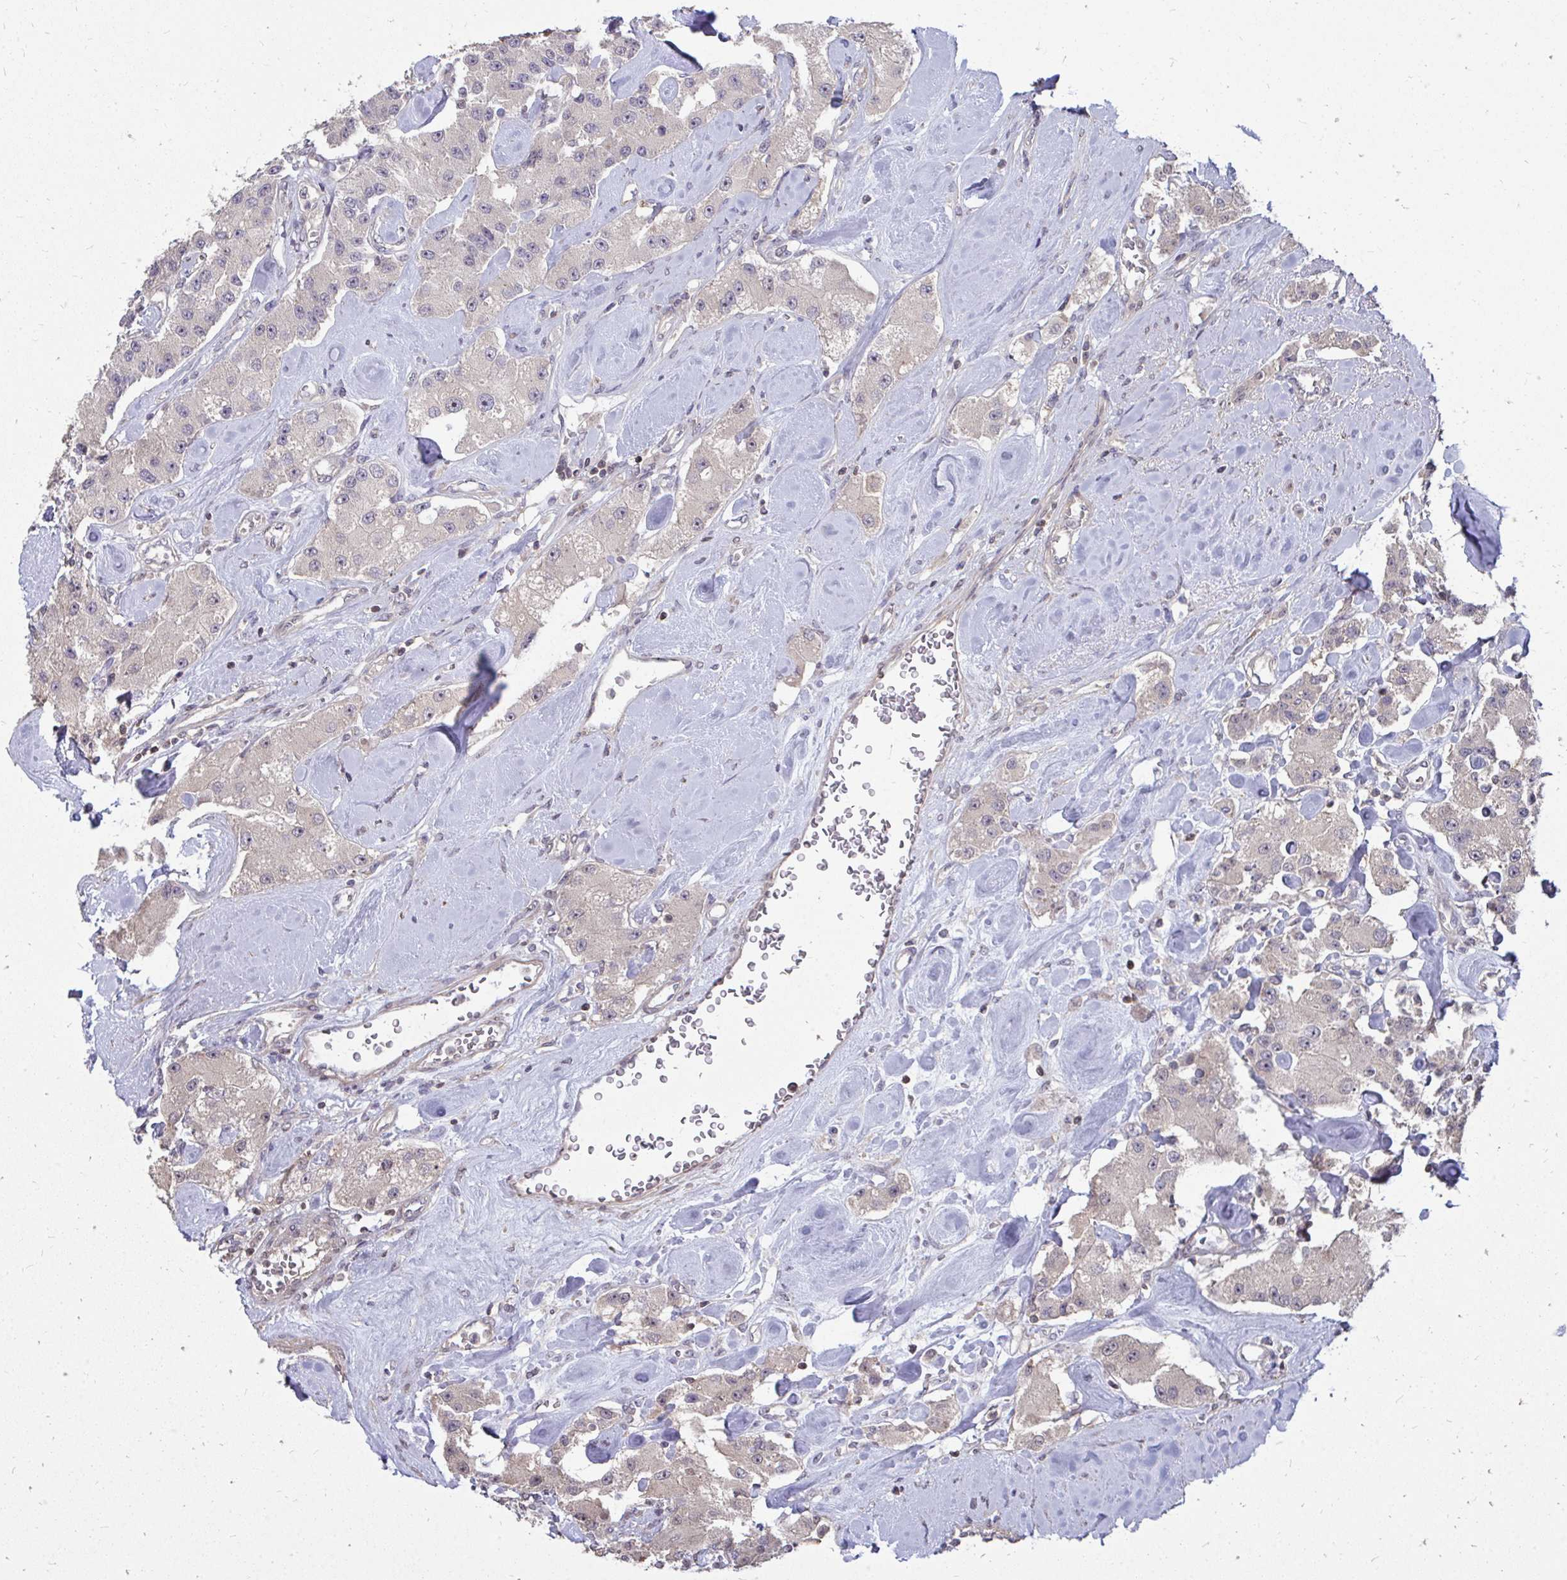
{"staining": {"intensity": "negative", "quantity": "none", "location": "none"}, "tissue": "carcinoid", "cell_type": "Tumor cells", "image_type": "cancer", "snomed": [{"axis": "morphology", "description": "Carcinoid, malignant, NOS"}, {"axis": "topography", "description": "Pancreas"}], "caption": "Image shows no protein expression in tumor cells of carcinoid (malignant) tissue.", "gene": "DNAJA2", "patient": {"sex": "male", "age": 41}}